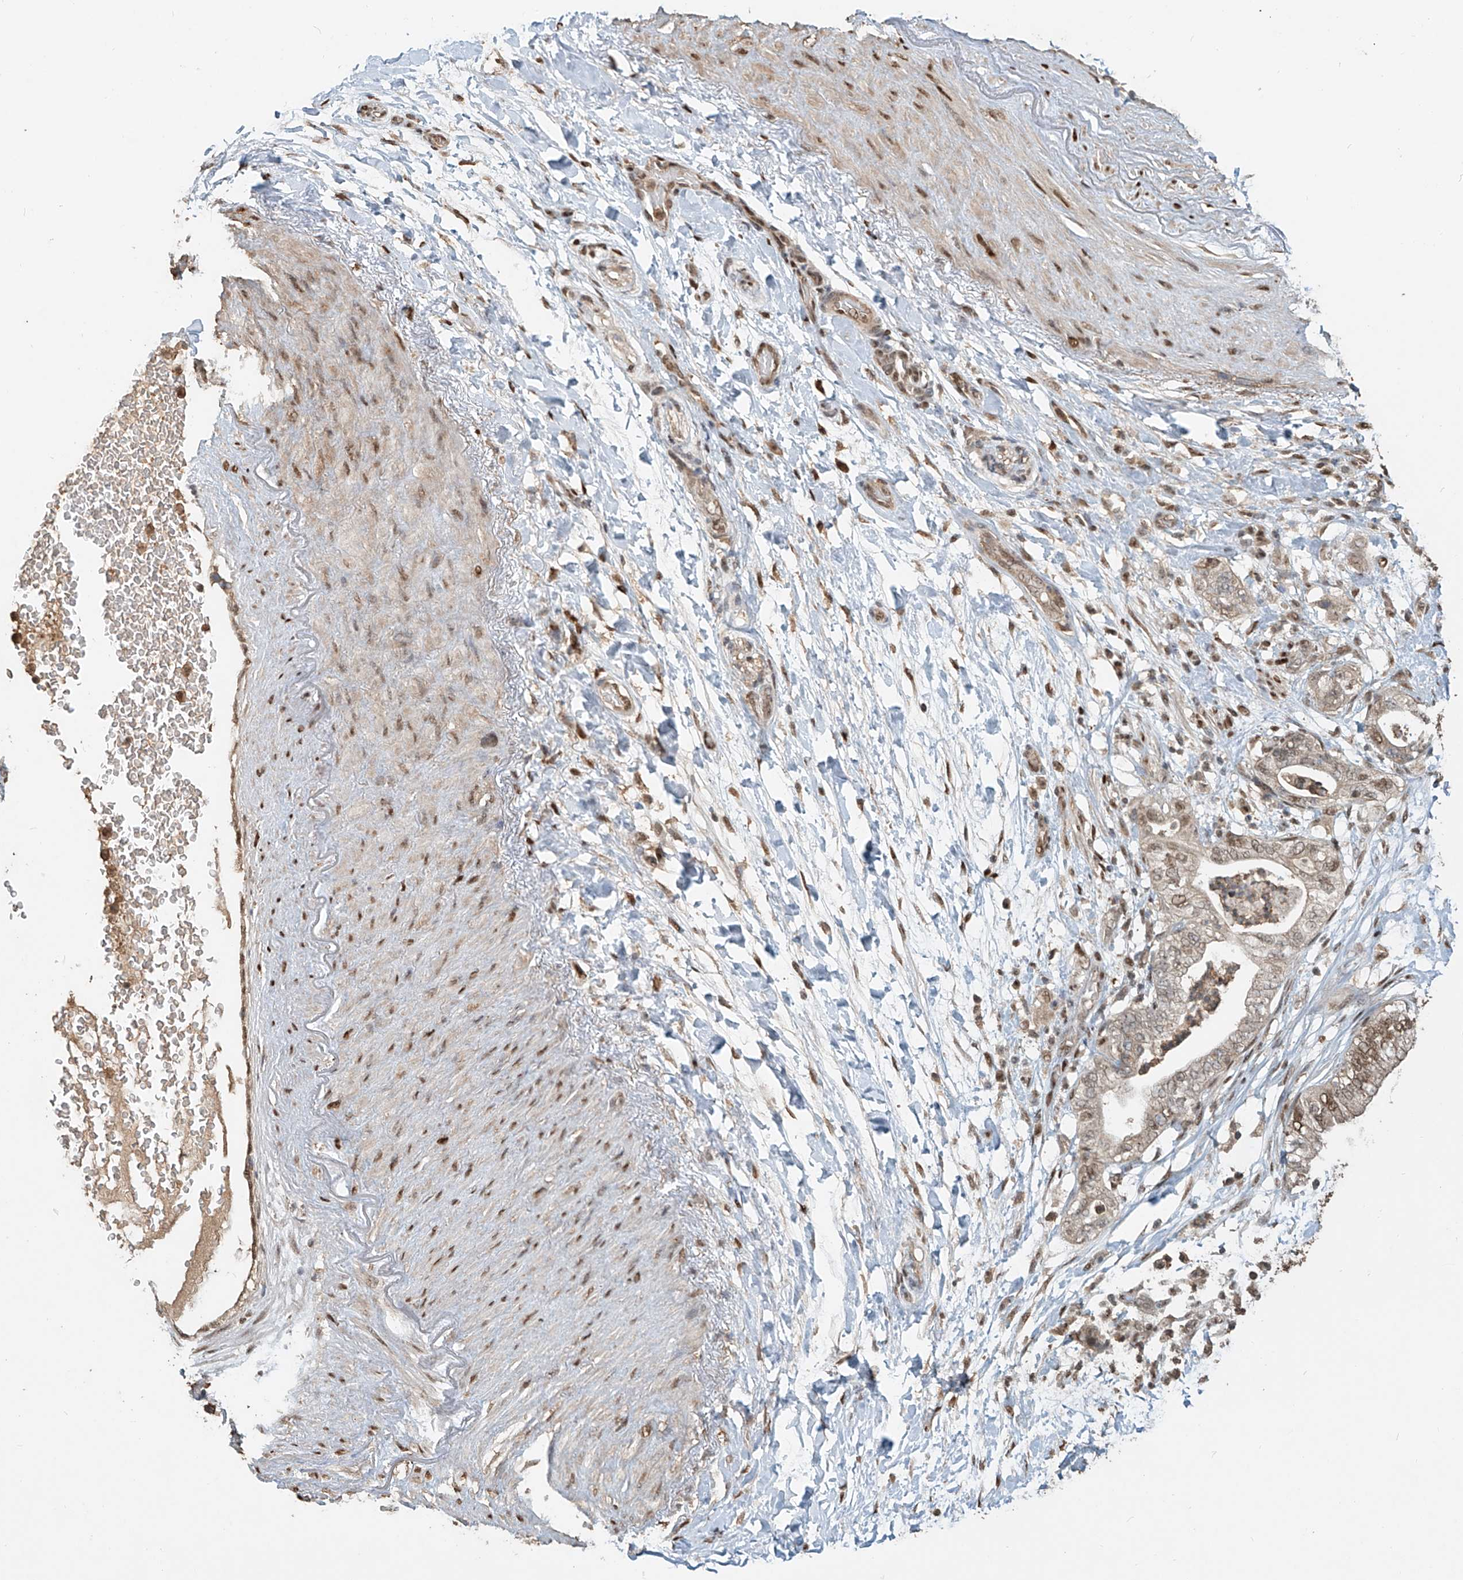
{"staining": {"intensity": "weak", "quantity": "25%-75%", "location": "nuclear"}, "tissue": "pancreatic cancer", "cell_type": "Tumor cells", "image_type": "cancer", "snomed": [{"axis": "morphology", "description": "Adenocarcinoma, NOS"}, {"axis": "topography", "description": "Pancreas"}], "caption": "A photomicrograph of pancreatic cancer (adenocarcinoma) stained for a protein exhibits weak nuclear brown staining in tumor cells. (Stains: DAB (3,3'-diaminobenzidine) in brown, nuclei in blue, Microscopy: brightfield microscopy at high magnification).", "gene": "RMND1", "patient": {"sex": "female", "age": 73}}